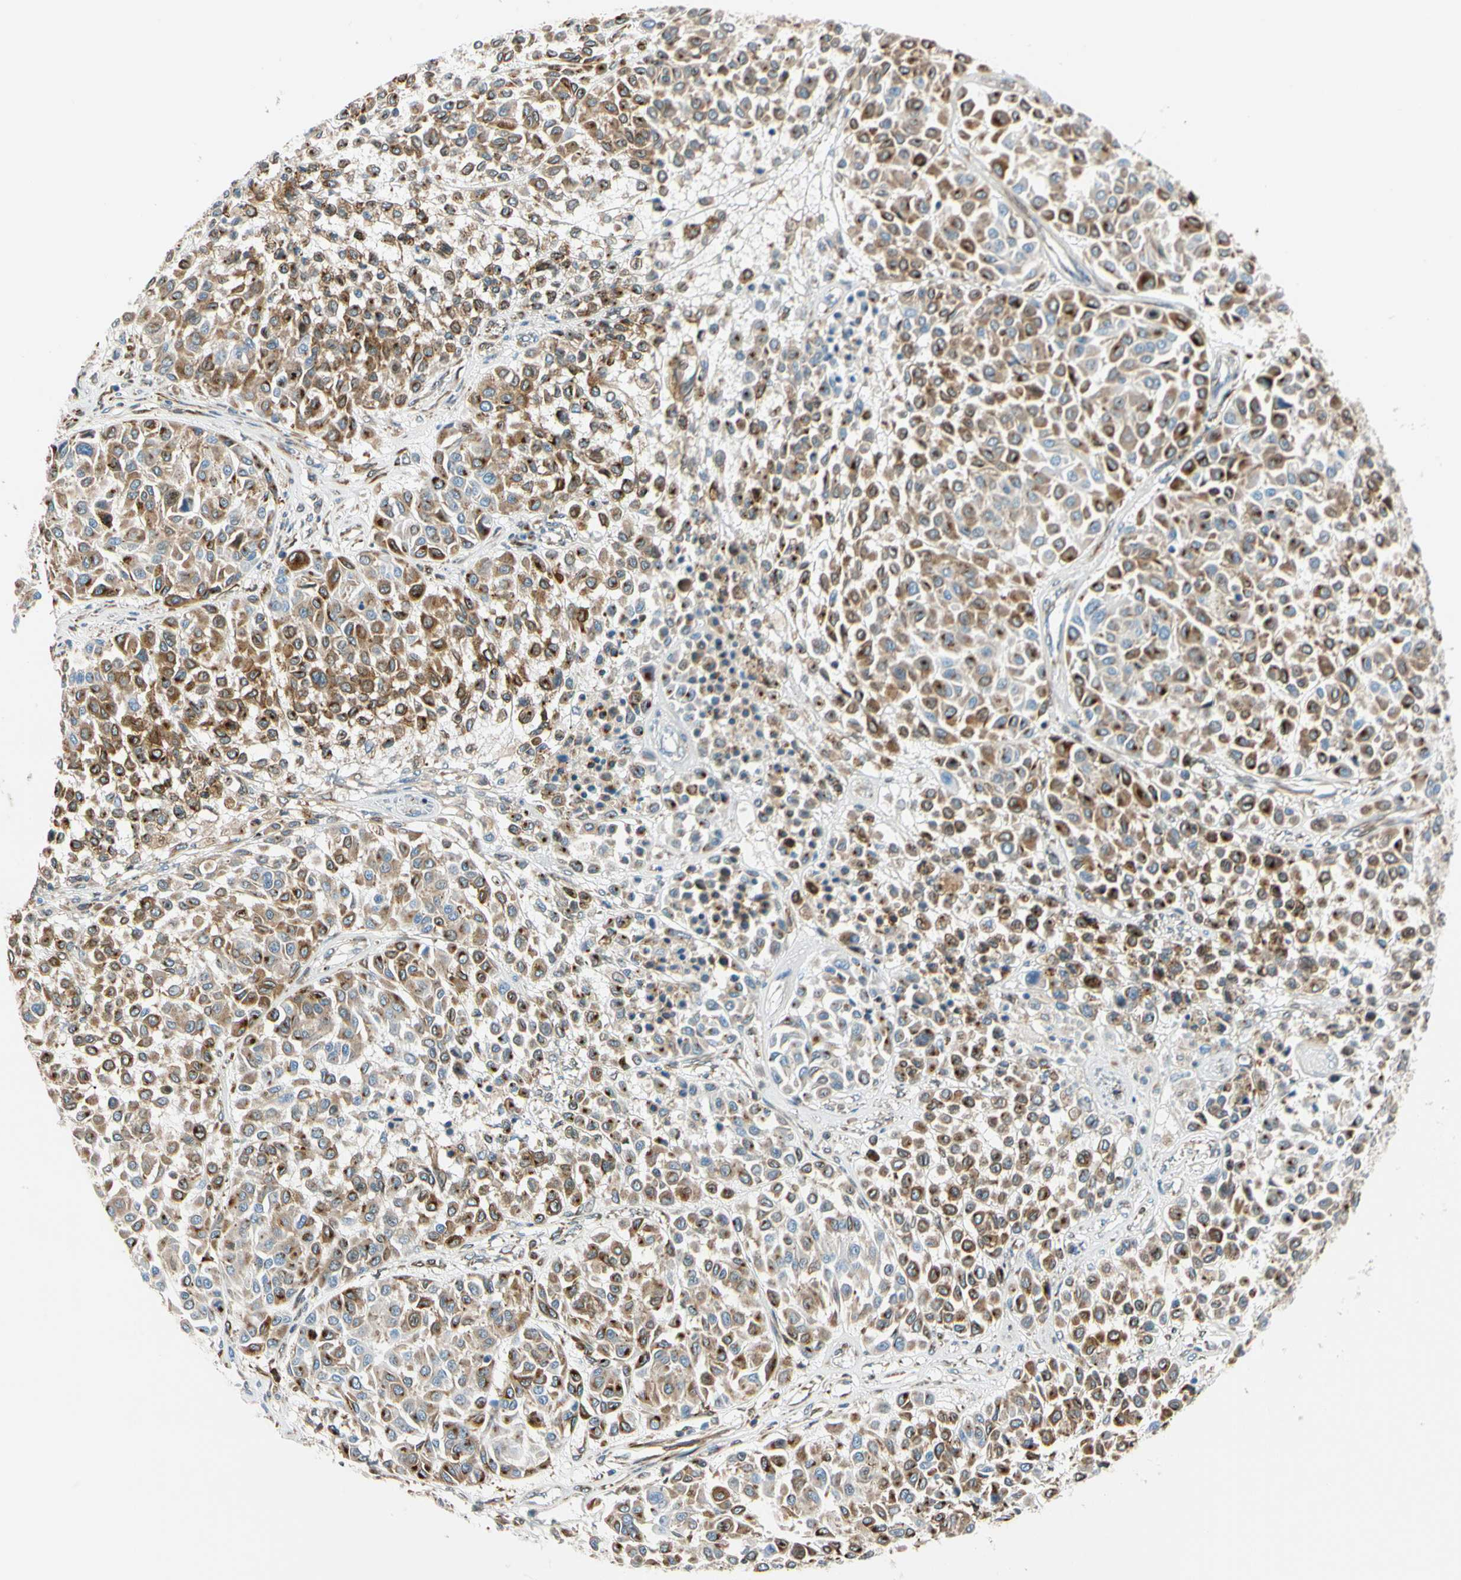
{"staining": {"intensity": "moderate", "quantity": ">75%", "location": "cytoplasmic/membranous"}, "tissue": "melanoma", "cell_type": "Tumor cells", "image_type": "cancer", "snomed": [{"axis": "morphology", "description": "Malignant melanoma, Metastatic site"}, {"axis": "topography", "description": "Soft tissue"}], "caption": "Melanoma stained with IHC demonstrates moderate cytoplasmic/membranous expression in approximately >75% of tumor cells.", "gene": "NUCB1", "patient": {"sex": "male", "age": 41}}